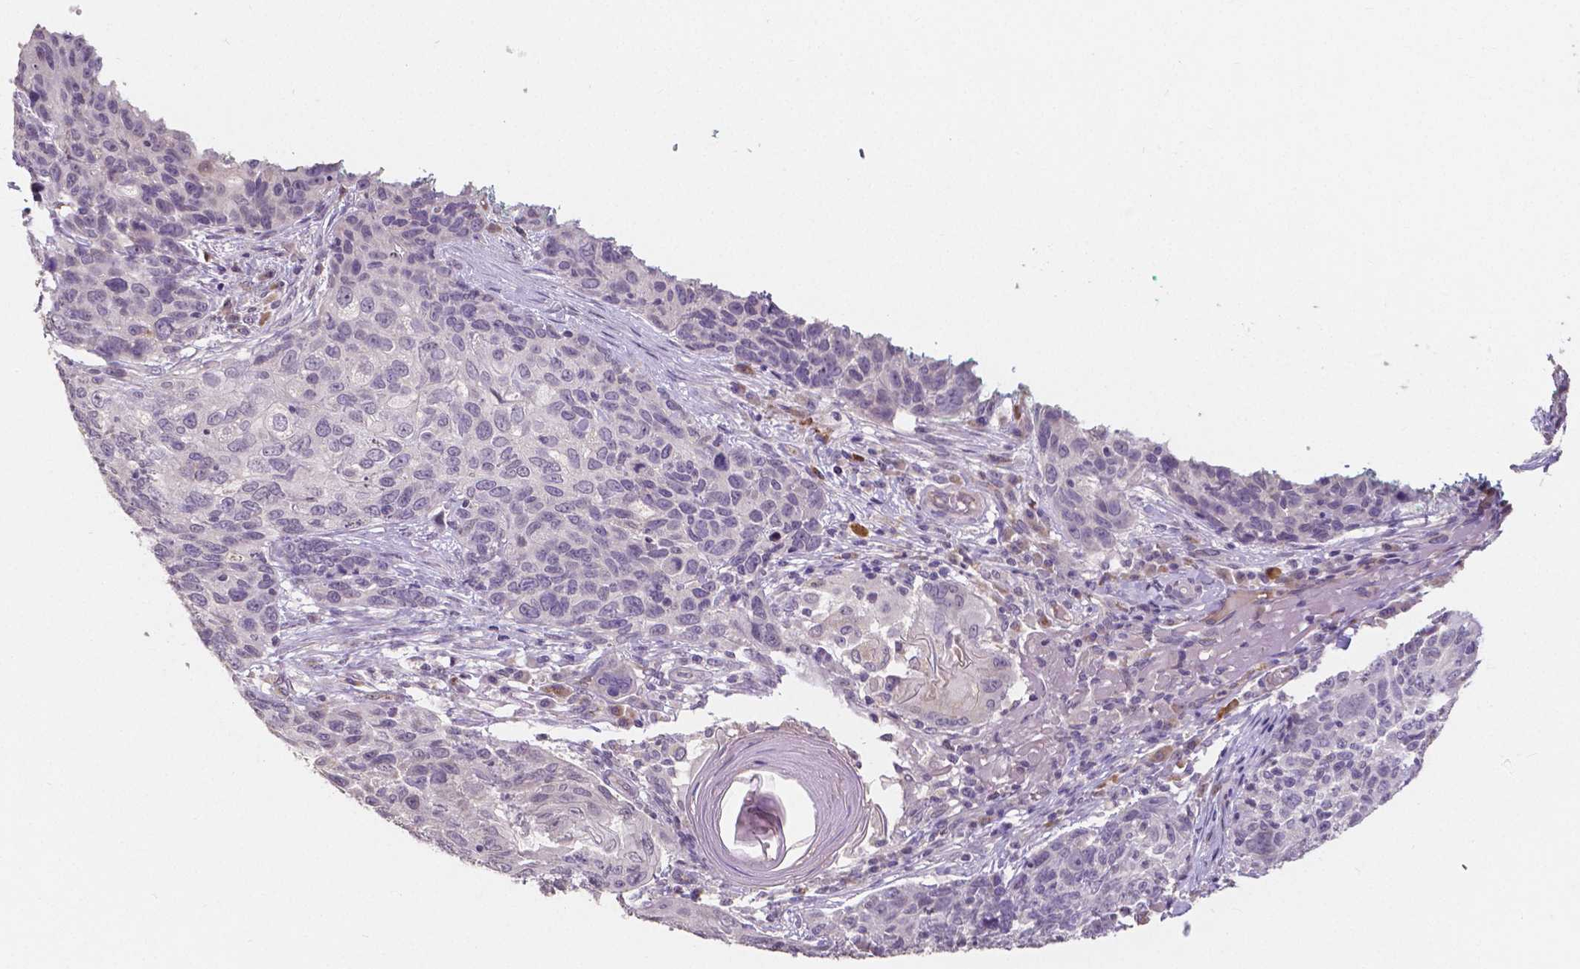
{"staining": {"intensity": "negative", "quantity": "none", "location": "none"}, "tissue": "skin cancer", "cell_type": "Tumor cells", "image_type": "cancer", "snomed": [{"axis": "morphology", "description": "Squamous cell carcinoma, NOS"}, {"axis": "topography", "description": "Skin"}], "caption": "Tumor cells show no significant expression in skin squamous cell carcinoma.", "gene": "ELAVL2", "patient": {"sex": "male", "age": 92}}